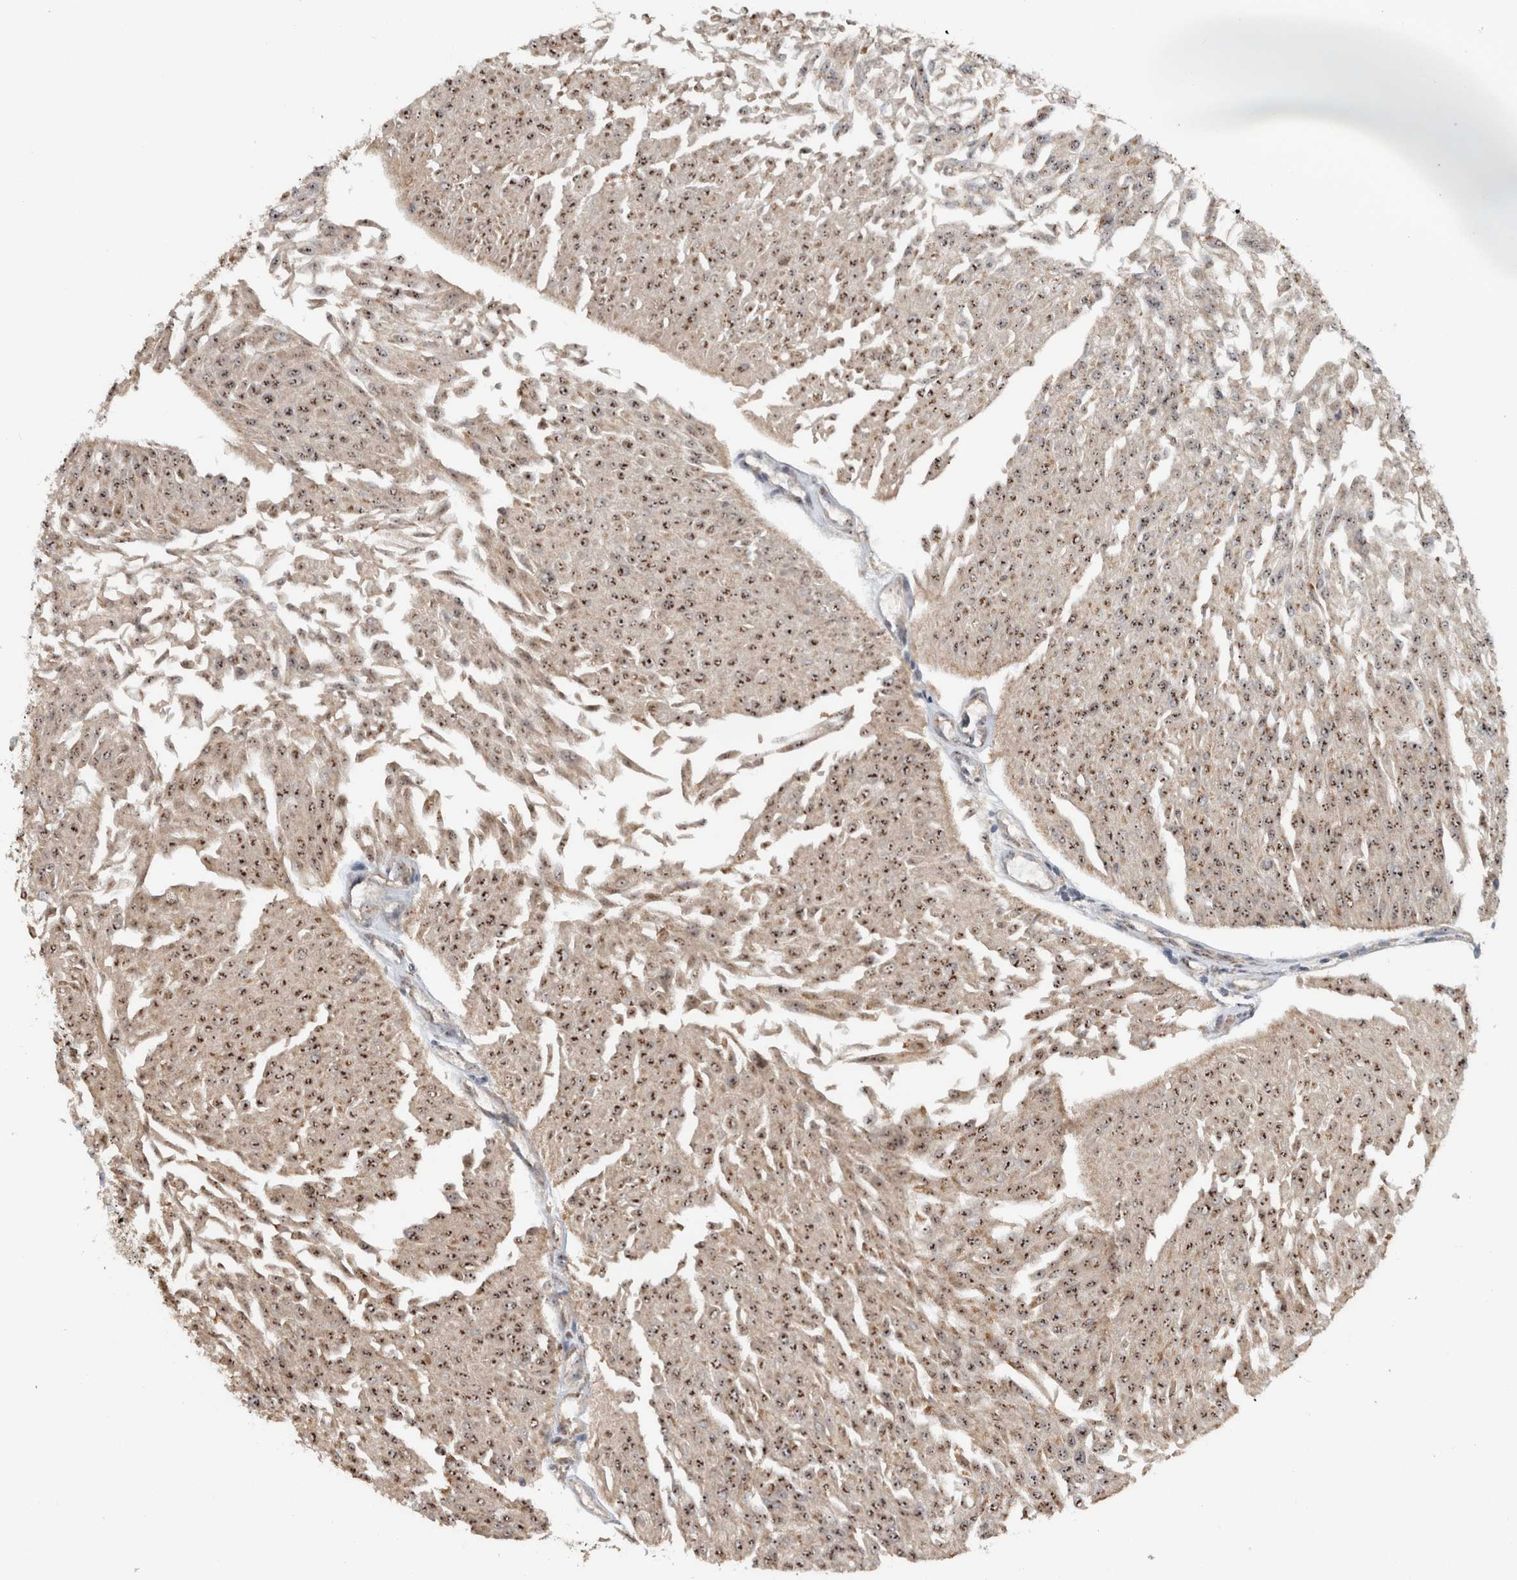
{"staining": {"intensity": "moderate", "quantity": ">75%", "location": "nuclear"}, "tissue": "urothelial cancer", "cell_type": "Tumor cells", "image_type": "cancer", "snomed": [{"axis": "morphology", "description": "Urothelial carcinoma, Low grade"}, {"axis": "topography", "description": "Urinary bladder"}], "caption": "Brown immunohistochemical staining in urothelial cancer reveals moderate nuclear positivity in about >75% of tumor cells. (brown staining indicates protein expression, while blue staining denotes nuclei).", "gene": "GPR137B", "patient": {"sex": "male", "age": 67}}